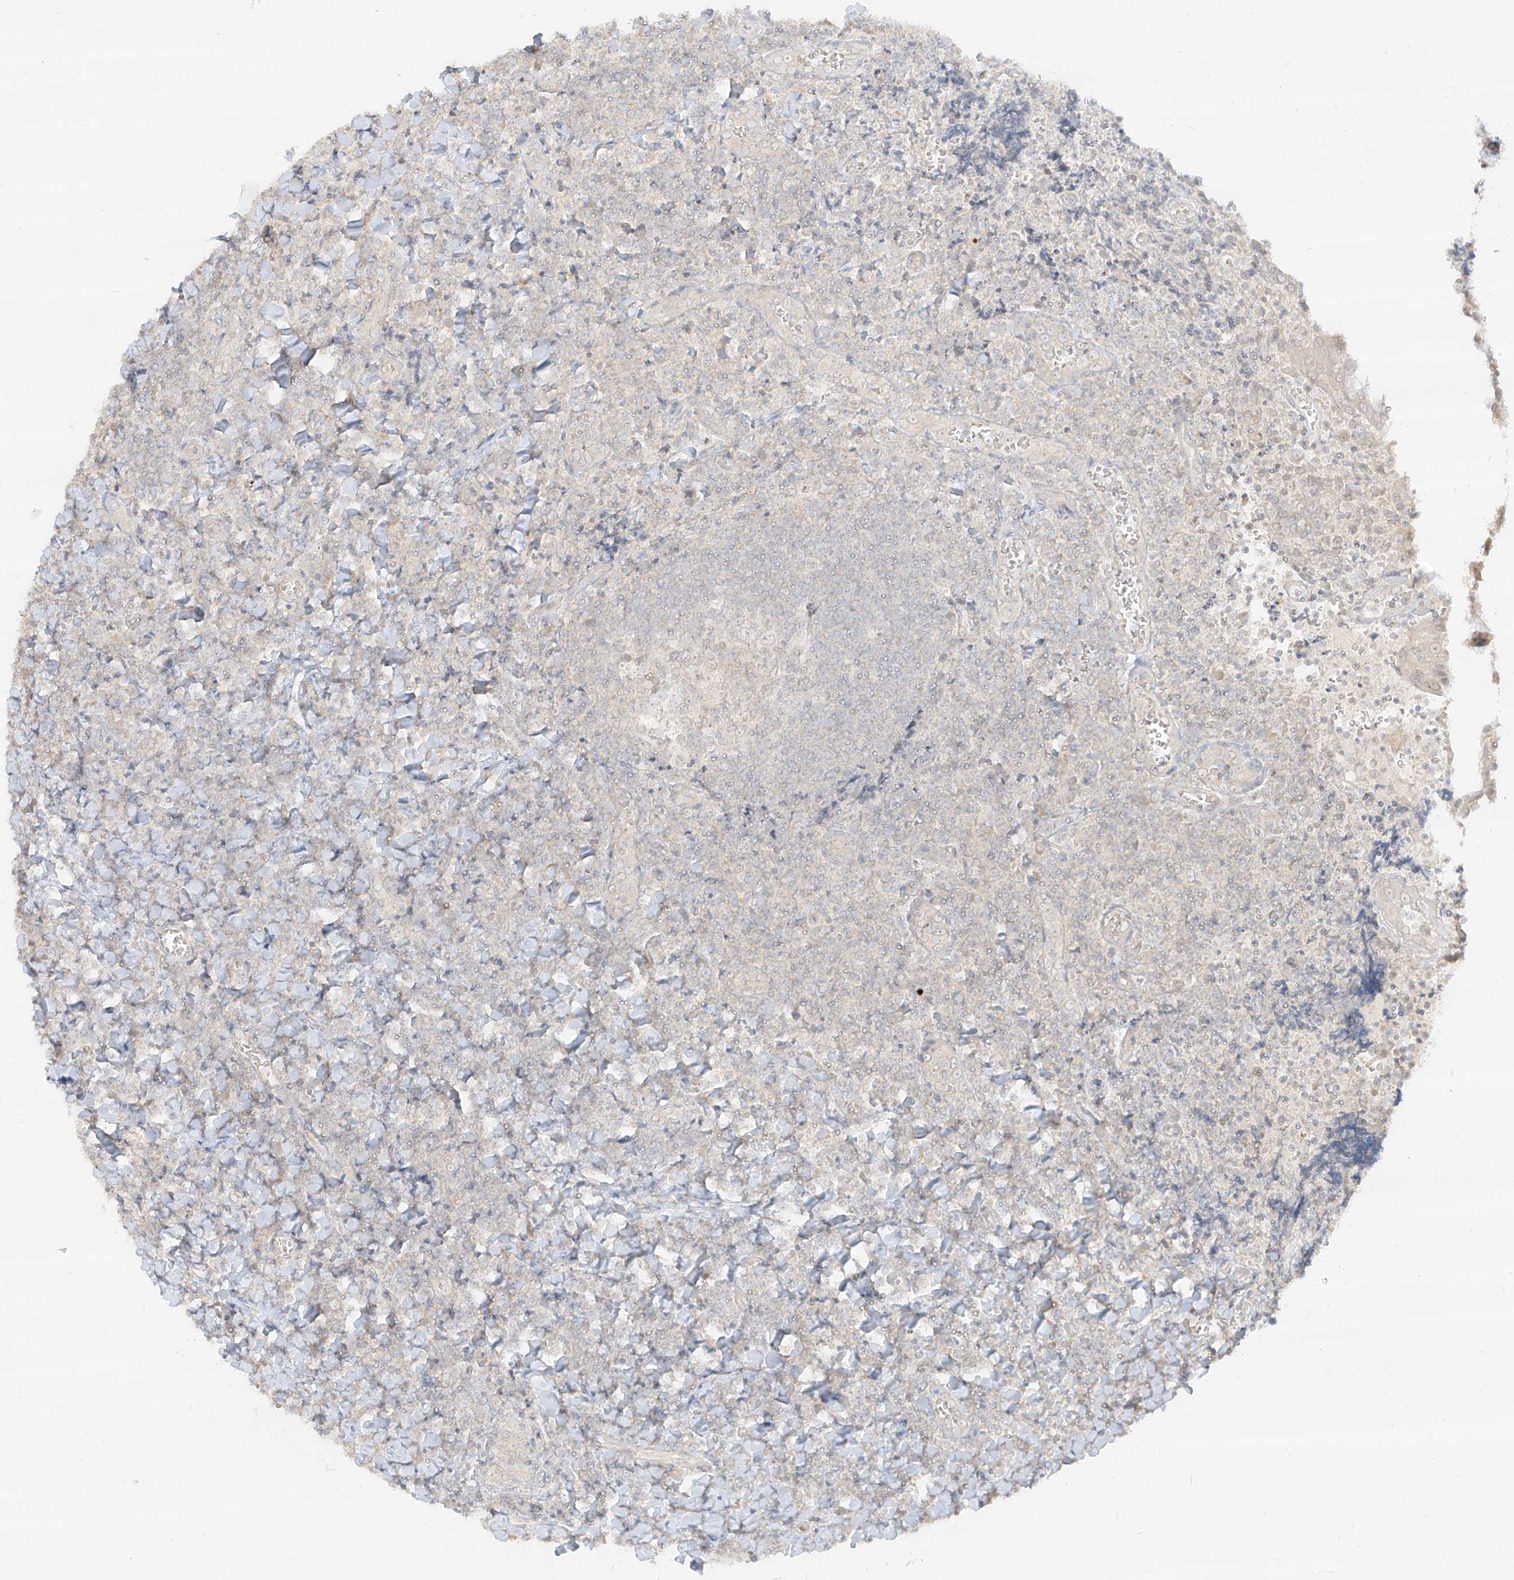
{"staining": {"intensity": "negative", "quantity": "none", "location": "none"}, "tissue": "tonsil", "cell_type": "Germinal center cells", "image_type": "normal", "snomed": [{"axis": "morphology", "description": "Normal tissue, NOS"}, {"axis": "topography", "description": "Tonsil"}], "caption": "High magnification brightfield microscopy of unremarkable tonsil stained with DAB (brown) and counterstained with hematoxylin (blue): germinal center cells show no significant expression. (DAB (3,3'-diaminobenzidine) IHC with hematoxylin counter stain).", "gene": "LIPT1", "patient": {"sex": "male", "age": 27}}